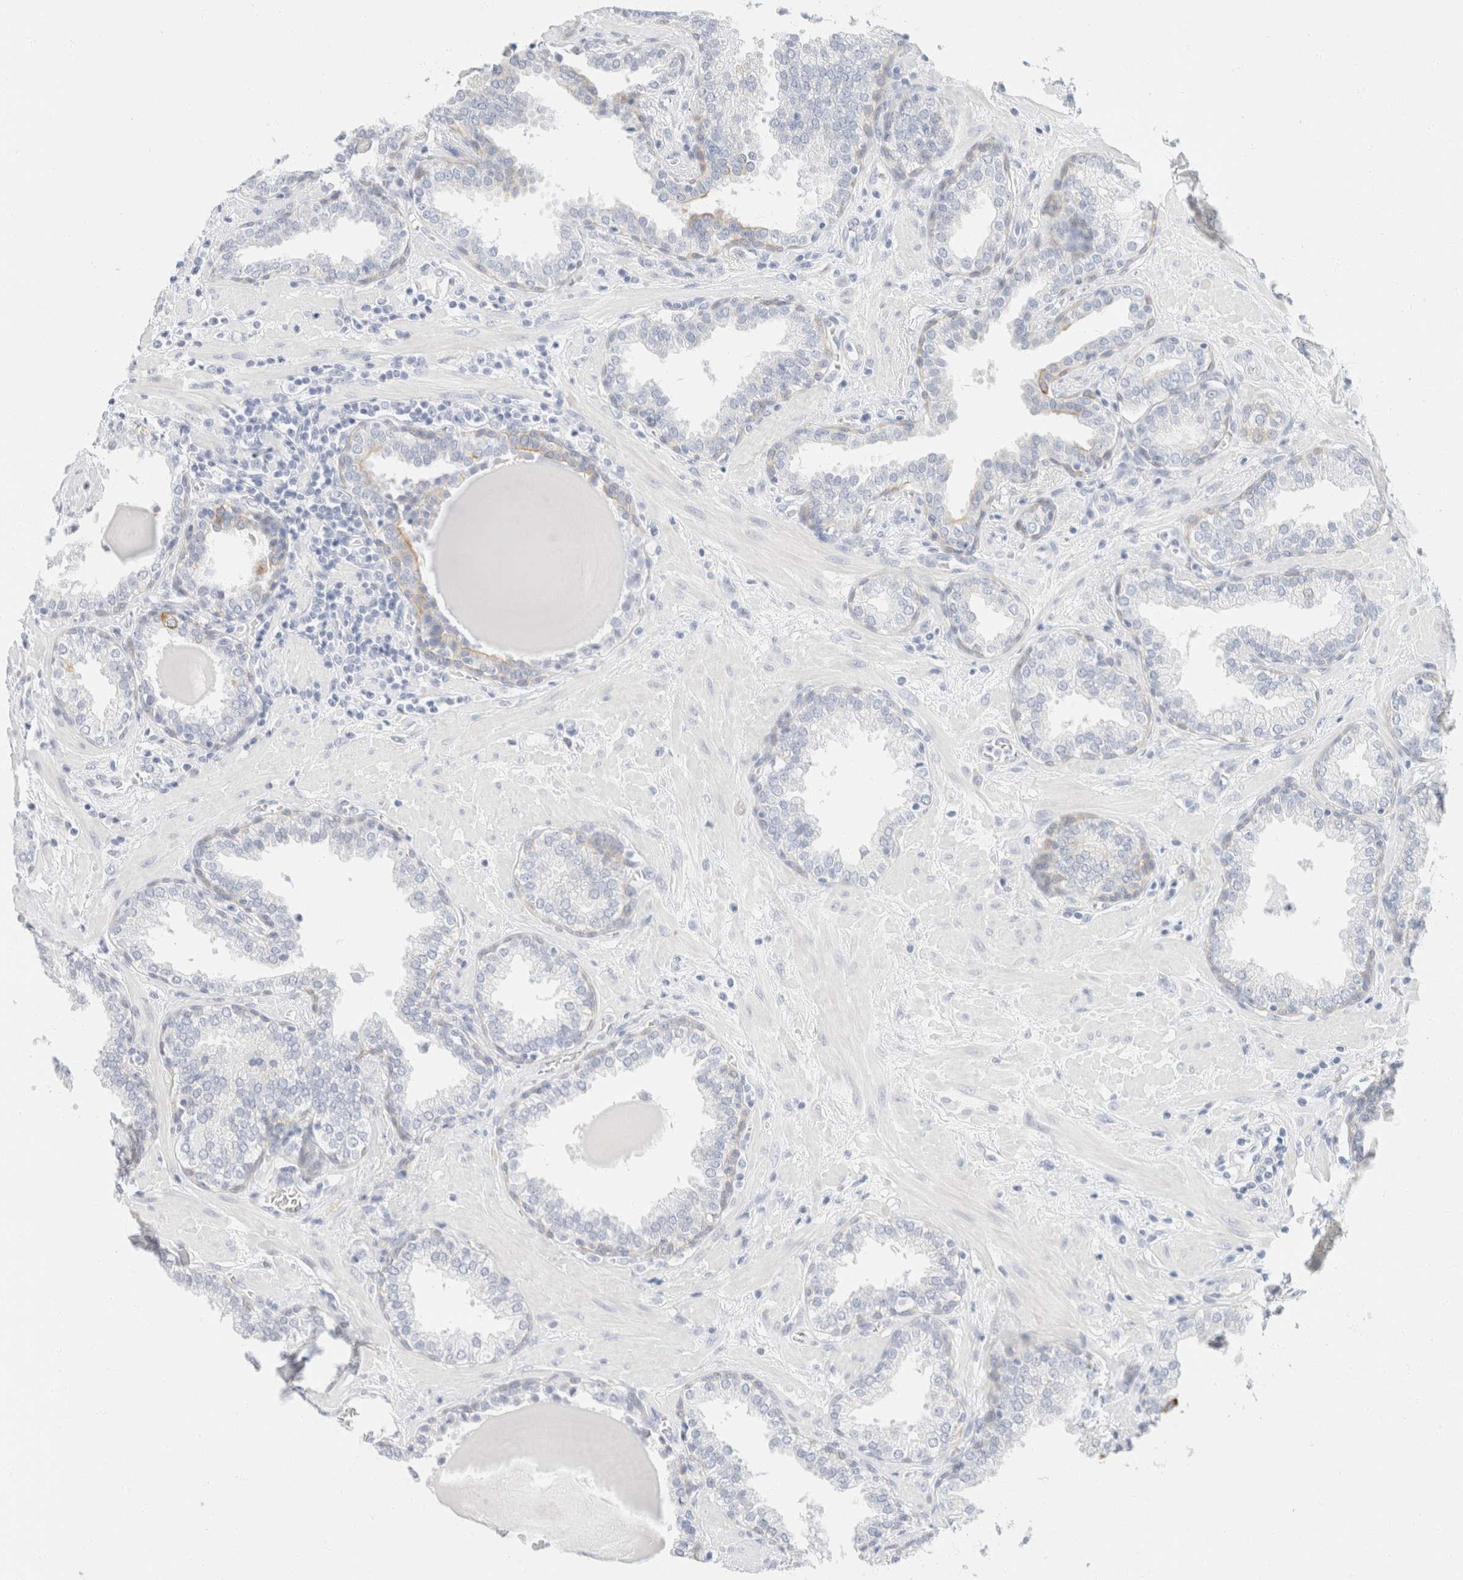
{"staining": {"intensity": "weak", "quantity": "<25%", "location": "cytoplasmic/membranous"}, "tissue": "prostate", "cell_type": "Glandular cells", "image_type": "normal", "snomed": [{"axis": "morphology", "description": "Normal tissue, NOS"}, {"axis": "topography", "description": "Prostate"}], "caption": "Histopathology image shows no protein positivity in glandular cells of normal prostate.", "gene": "KRT20", "patient": {"sex": "male", "age": 51}}